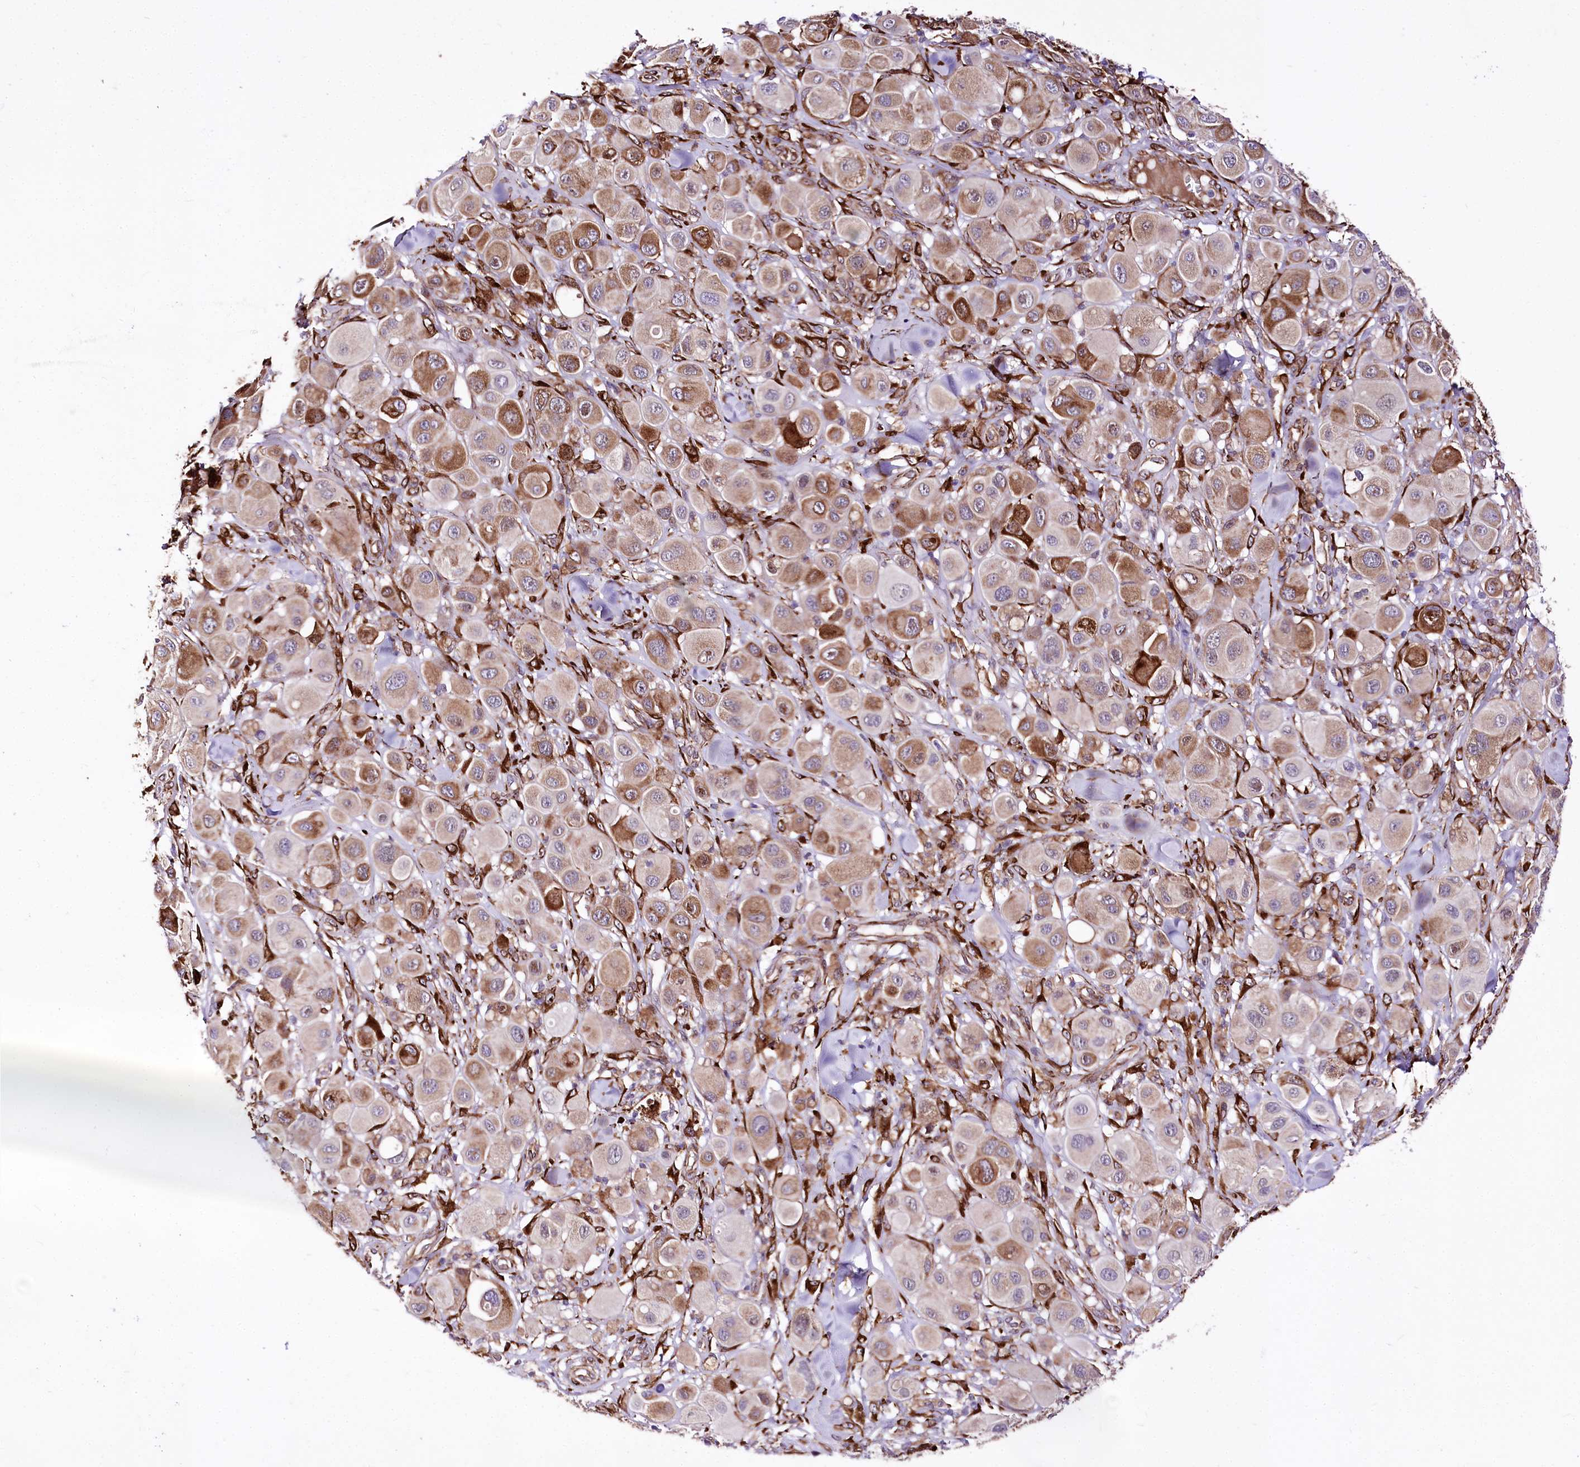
{"staining": {"intensity": "moderate", "quantity": "25%-75%", "location": "cytoplasmic/membranous"}, "tissue": "melanoma", "cell_type": "Tumor cells", "image_type": "cancer", "snomed": [{"axis": "morphology", "description": "Malignant melanoma, Metastatic site"}, {"axis": "topography", "description": "Skin"}], "caption": "An IHC micrograph of neoplastic tissue is shown. Protein staining in brown labels moderate cytoplasmic/membranous positivity in melanoma within tumor cells. (IHC, brightfield microscopy, high magnification).", "gene": "WWC1", "patient": {"sex": "male", "age": 41}}